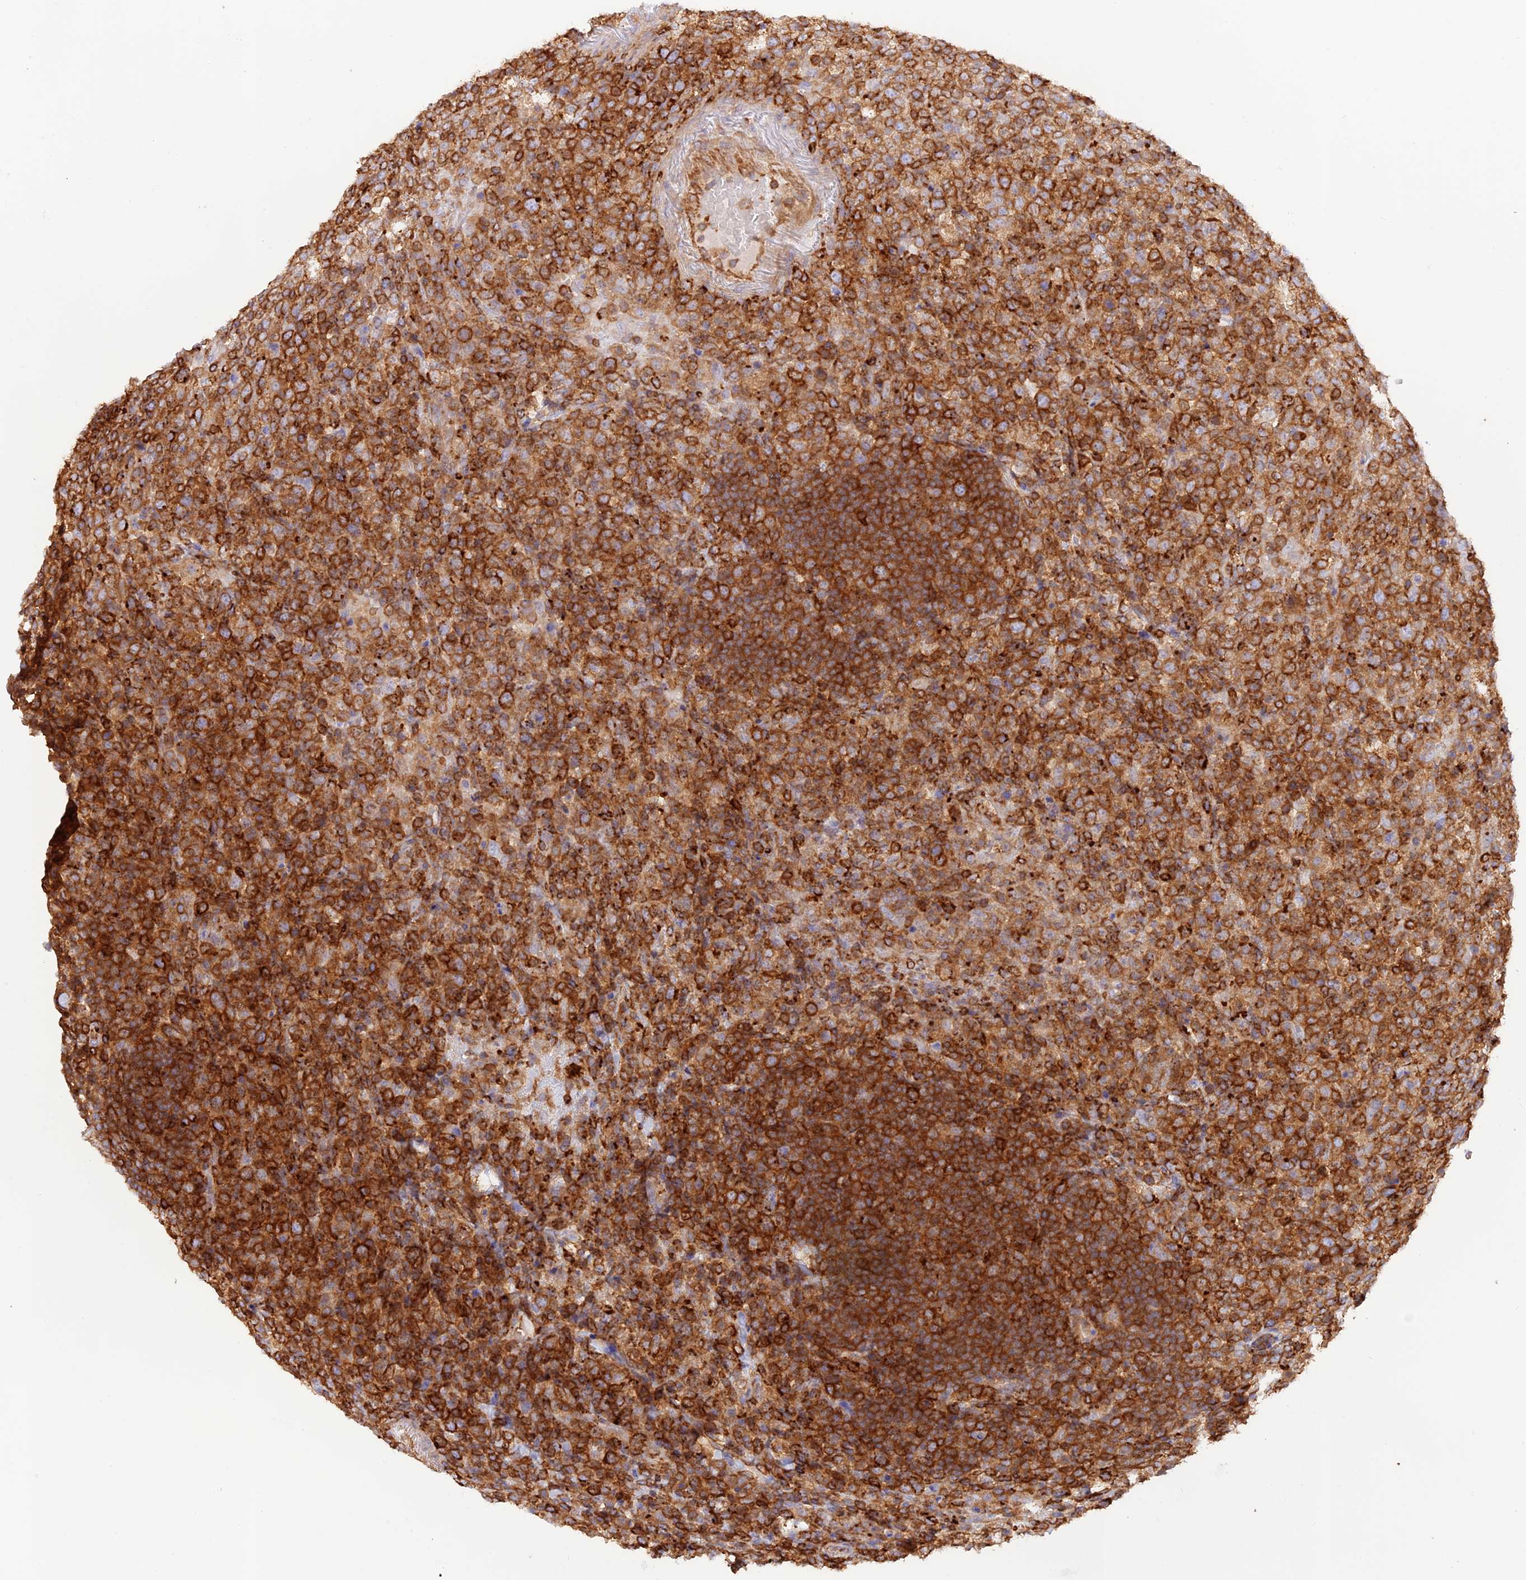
{"staining": {"intensity": "strong", "quantity": ">75%", "location": "cytoplasmic/membranous"}, "tissue": "lymphoma", "cell_type": "Tumor cells", "image_type": "cancer", "snomed": [{"axis": "morphology", "description": "Malignant lymphoma, non-Hodgkin's type, High grade"}, {"axis": "topography", "description": "Colon"}], "caption": "This micrograph shows IHC staining of lymphoma, with high strong cytoplasmic/membranous staining in about >75% of tumor cells.", "gene": "DENND1C", "patient": {"sex": "female", "age": 53}}